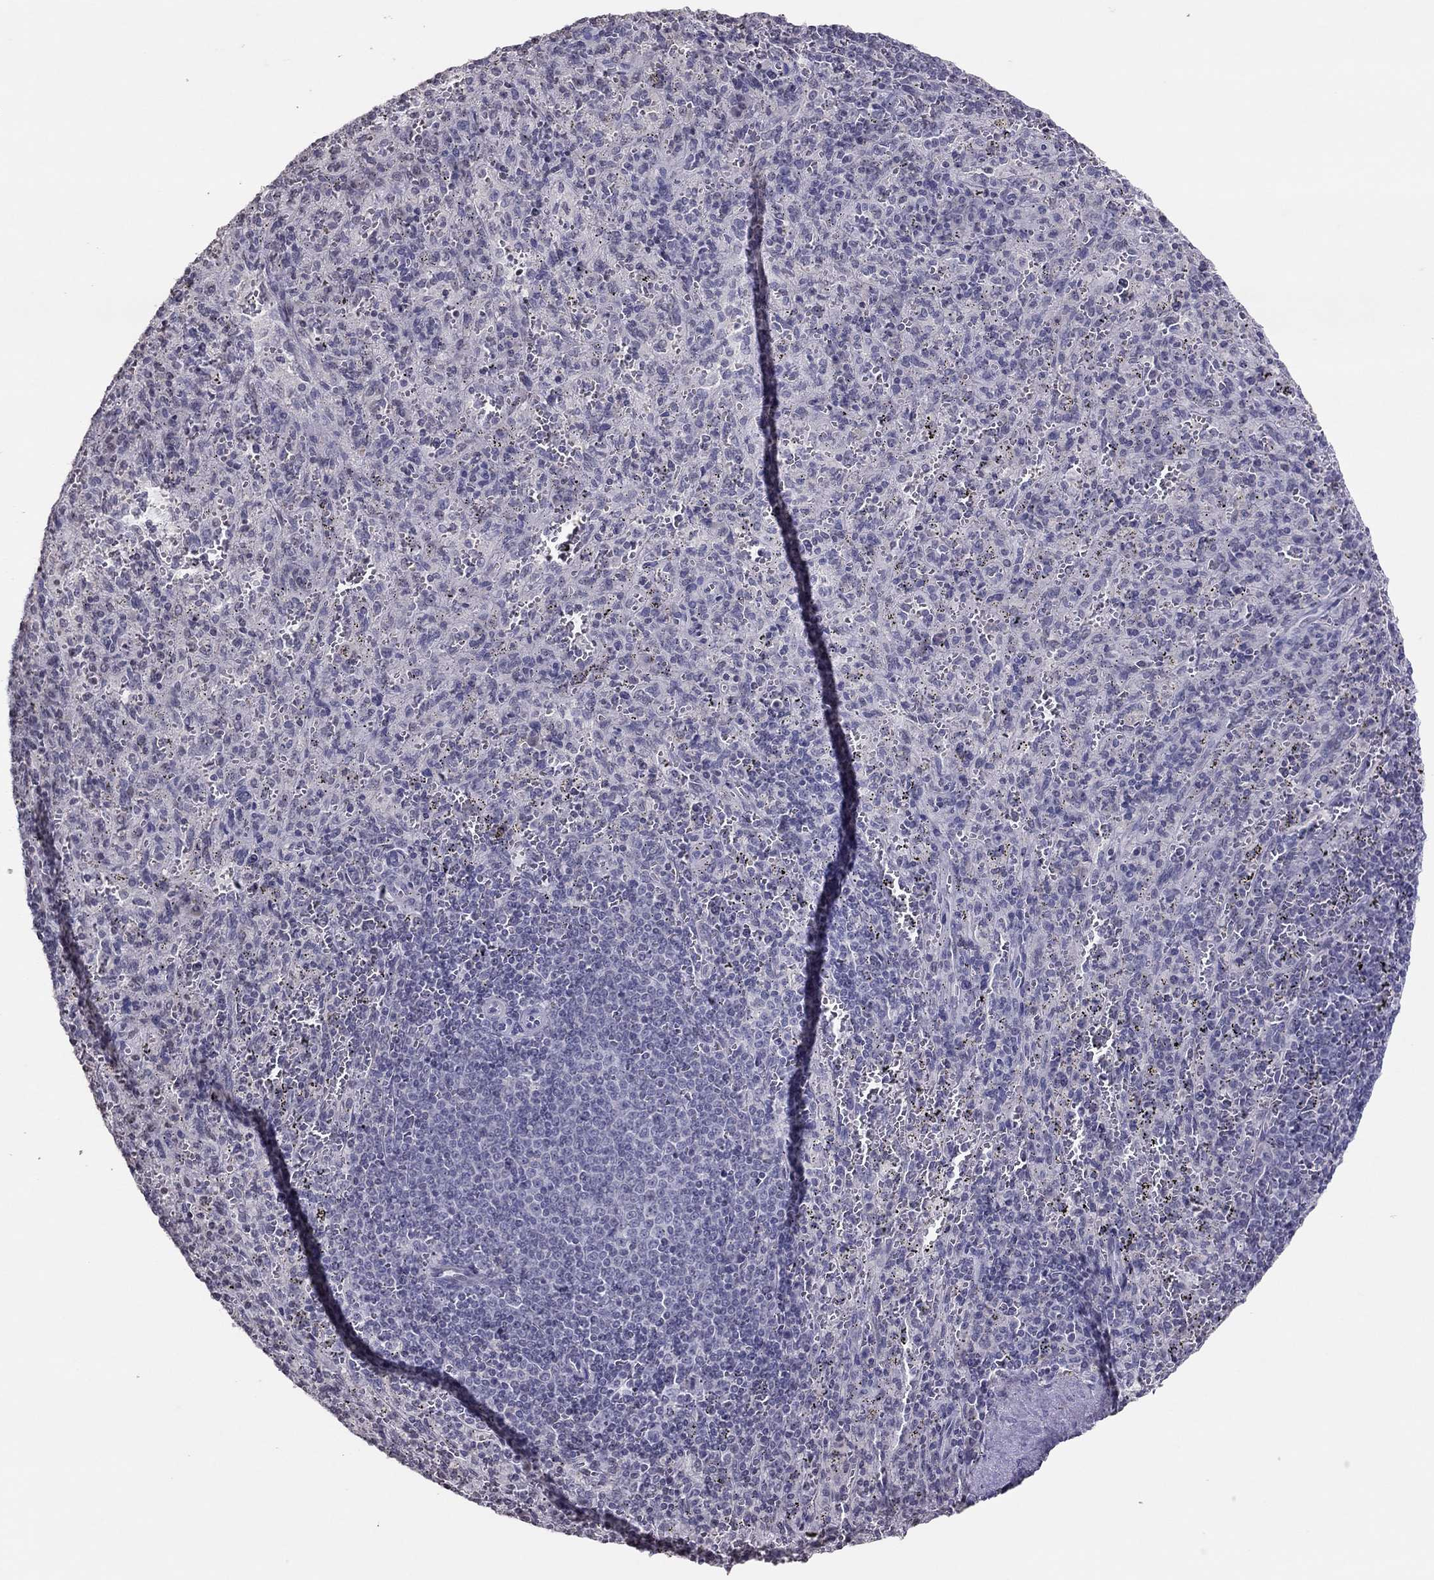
{"staining": {"intensity": "negative", "quantity": "none", "location": "none"}, "tissue": "spleen", "cell_type": "Cells in red pulp", "image_type": "normal", "snomed": [{"axis": "morphology", "description": "Normal tissue, NOS"}, {"axis": "topography", "description": "Spleen"}], "caption": "IHC micrograph of benign spleen: spleen stained with DAB (3,3'-diaminobenzidine) exhibits no significant protein expression in cells in red pulp.", "gene": "TSHB", "patient": {"sex": "male", "age": 57}}